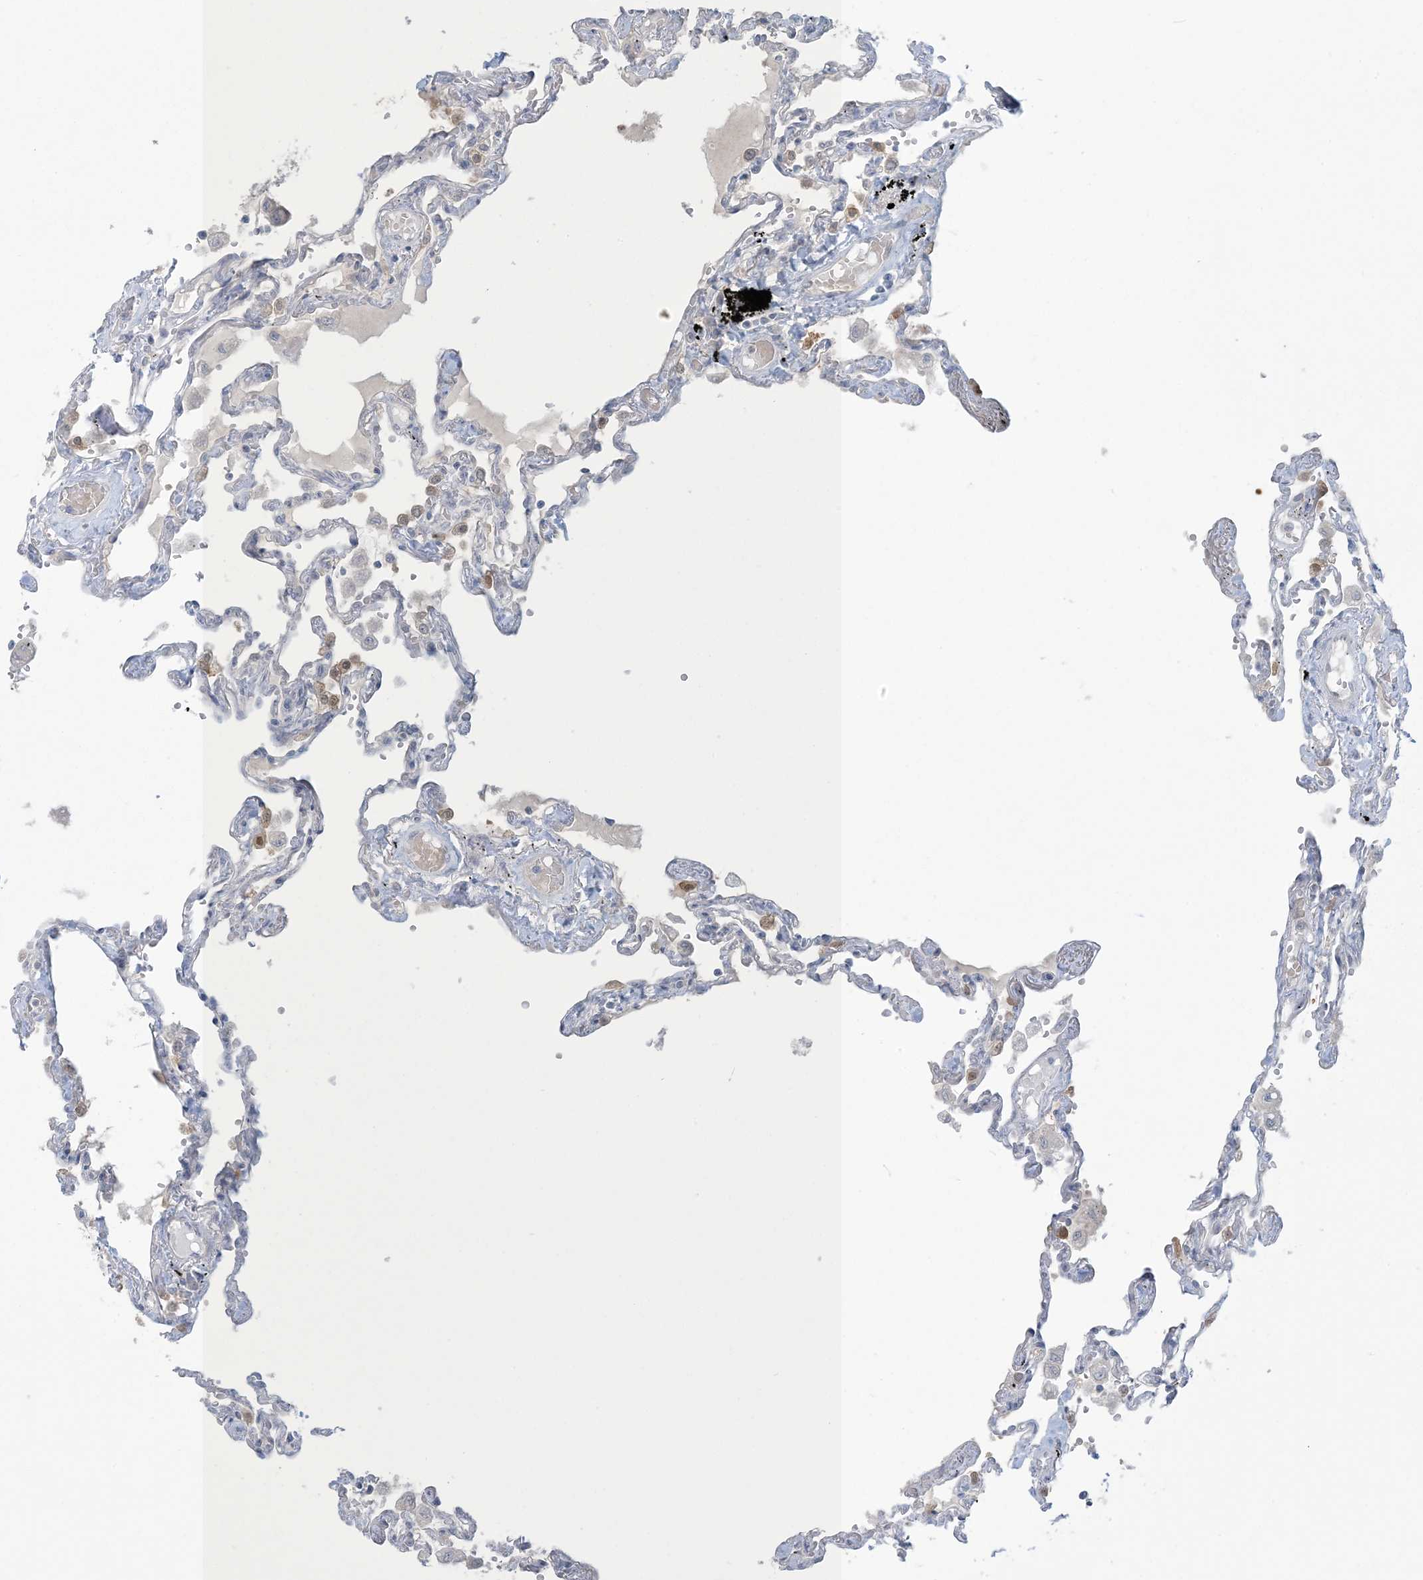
{"staining": {"intensity": "strong", "quantity": "<25%", "location": "nuclear"}, "tissue": "lung", "cell_type": "Alveolar cells", "image_type": "normal", "snomed": [{"axis": "morphology", "description": "Normal tissue, NOS"}, {"axis": "topography", "description": "Lung"}], "caption": "Immunohistochemistry staining of unremarkable lung, which reveals medium levels of strong nuclear positivity in approximately <25% of alveolar cells indicating strong nuclear protein positivity. The staining was performed using DAB (3,3'-diaminobenzidine) (brown) for protein detection and nuclei were counterstained in hematoxylin (blue).", "gene": "NRBP2", "patient": {"sex": "female", "age": 67}}